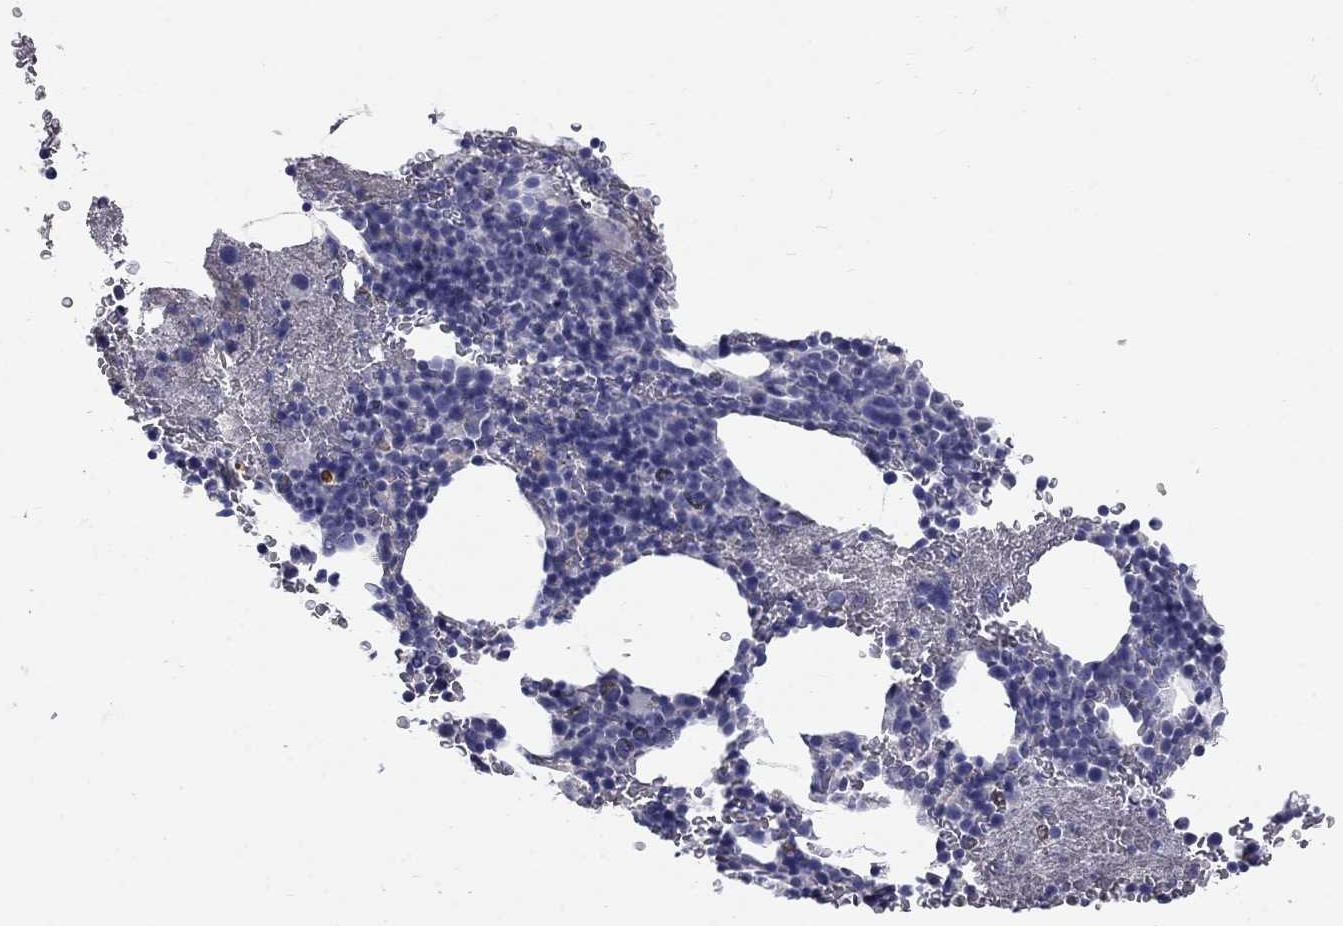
{"staining": {"intensity": "negative", "quantity": "none", "location": "none"}, "tissue": "bone marrow", "cell_type": "Hematopoietic cells", "image_type": "normal", "snomed": [{"axis": "morphology", "description": "Normal tissue, NOS"}, {"axis": "topography", "description": "Bone marrow"}], "caption": "An IHC image of benign bone marrow is shown. There is no staining in hematopoietic cells of bone marrow.", "gene": "PTH1R", "patient": {"sex": "male", "age": 50}}